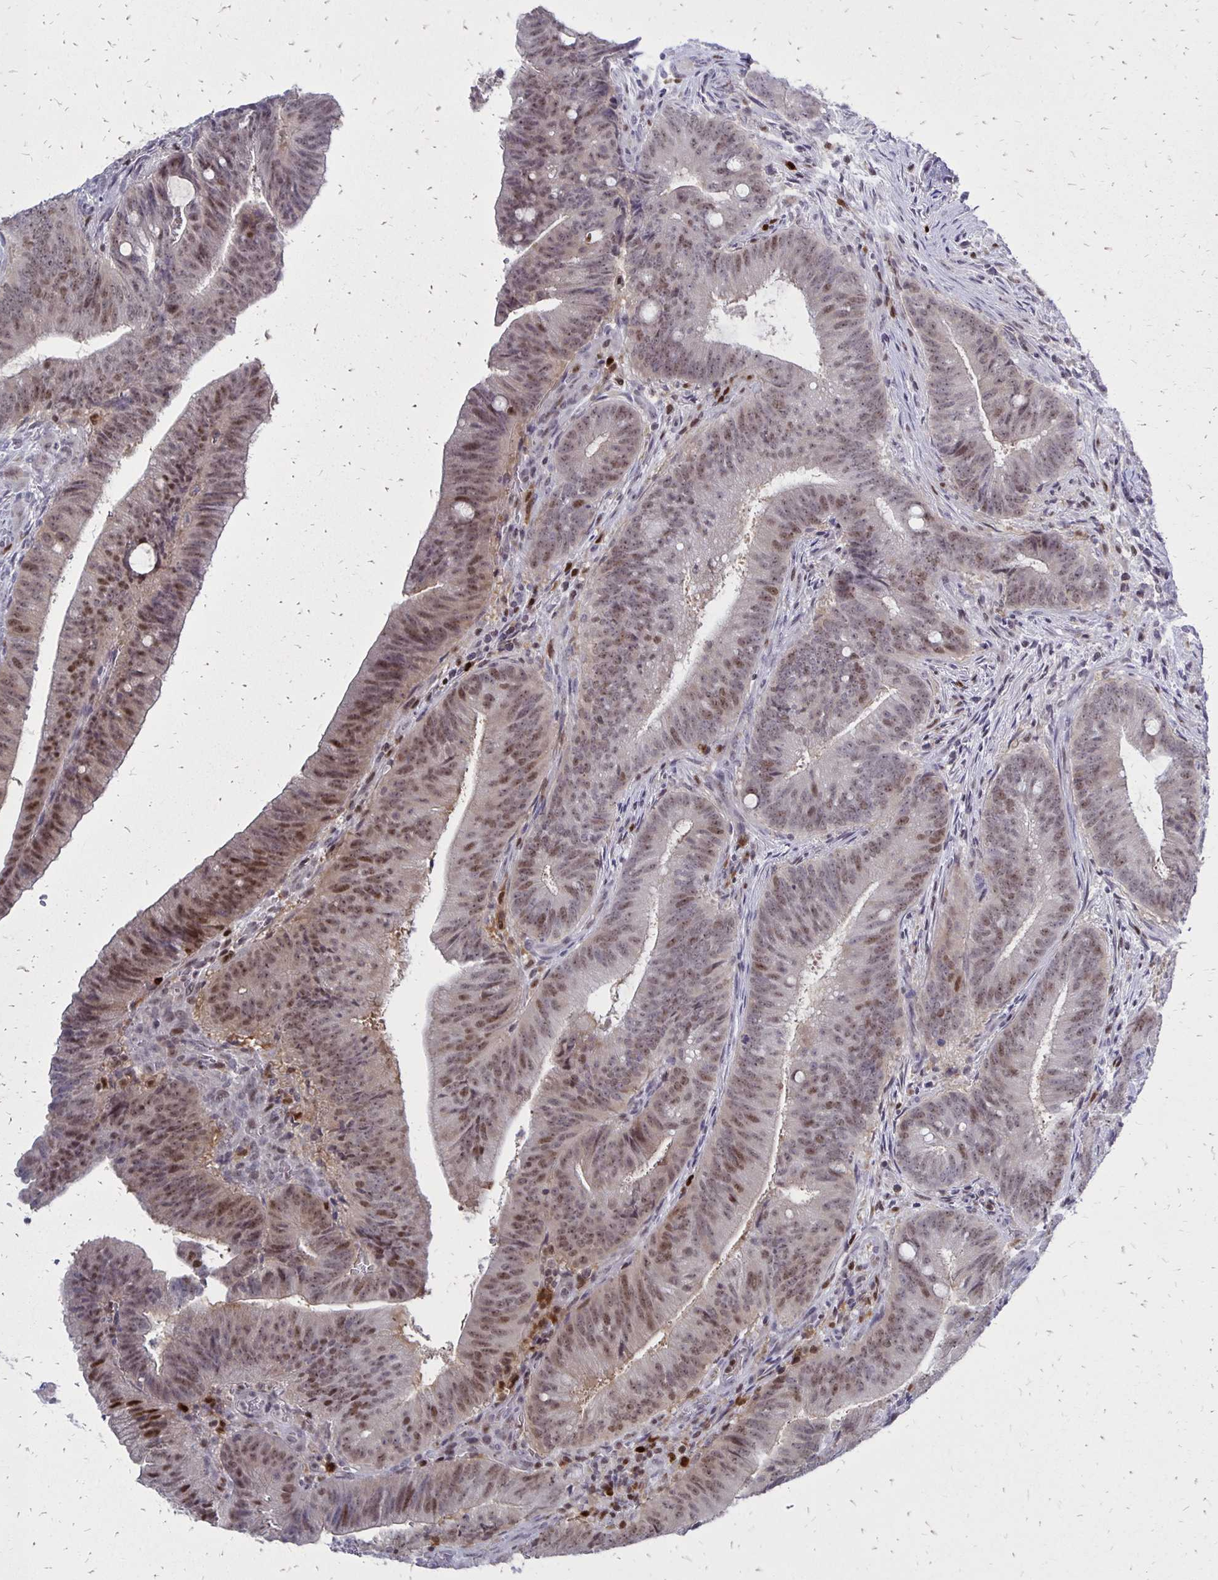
{"staining": {"intensity": "weak", "quantity": "25%-75%", "location": "nuclear"}, "tissue": "colorectal cancer", "cell_type": "Tumor cells", "image_type": "cancer", "snomed": [{"axis": "morphology", "description": "Adenocarcinoma, NOS"}, {"axis": "topography", "description": "Colon"}], "caption": "Tumor cells reveal low levels of weak nuclear staining in about 25%-75% of cells in human colorectal cancer. (IHC, brightfield microscopy, high magnification).", "gene": "DCK", "patient": {"sex": "female", "age": 43}}